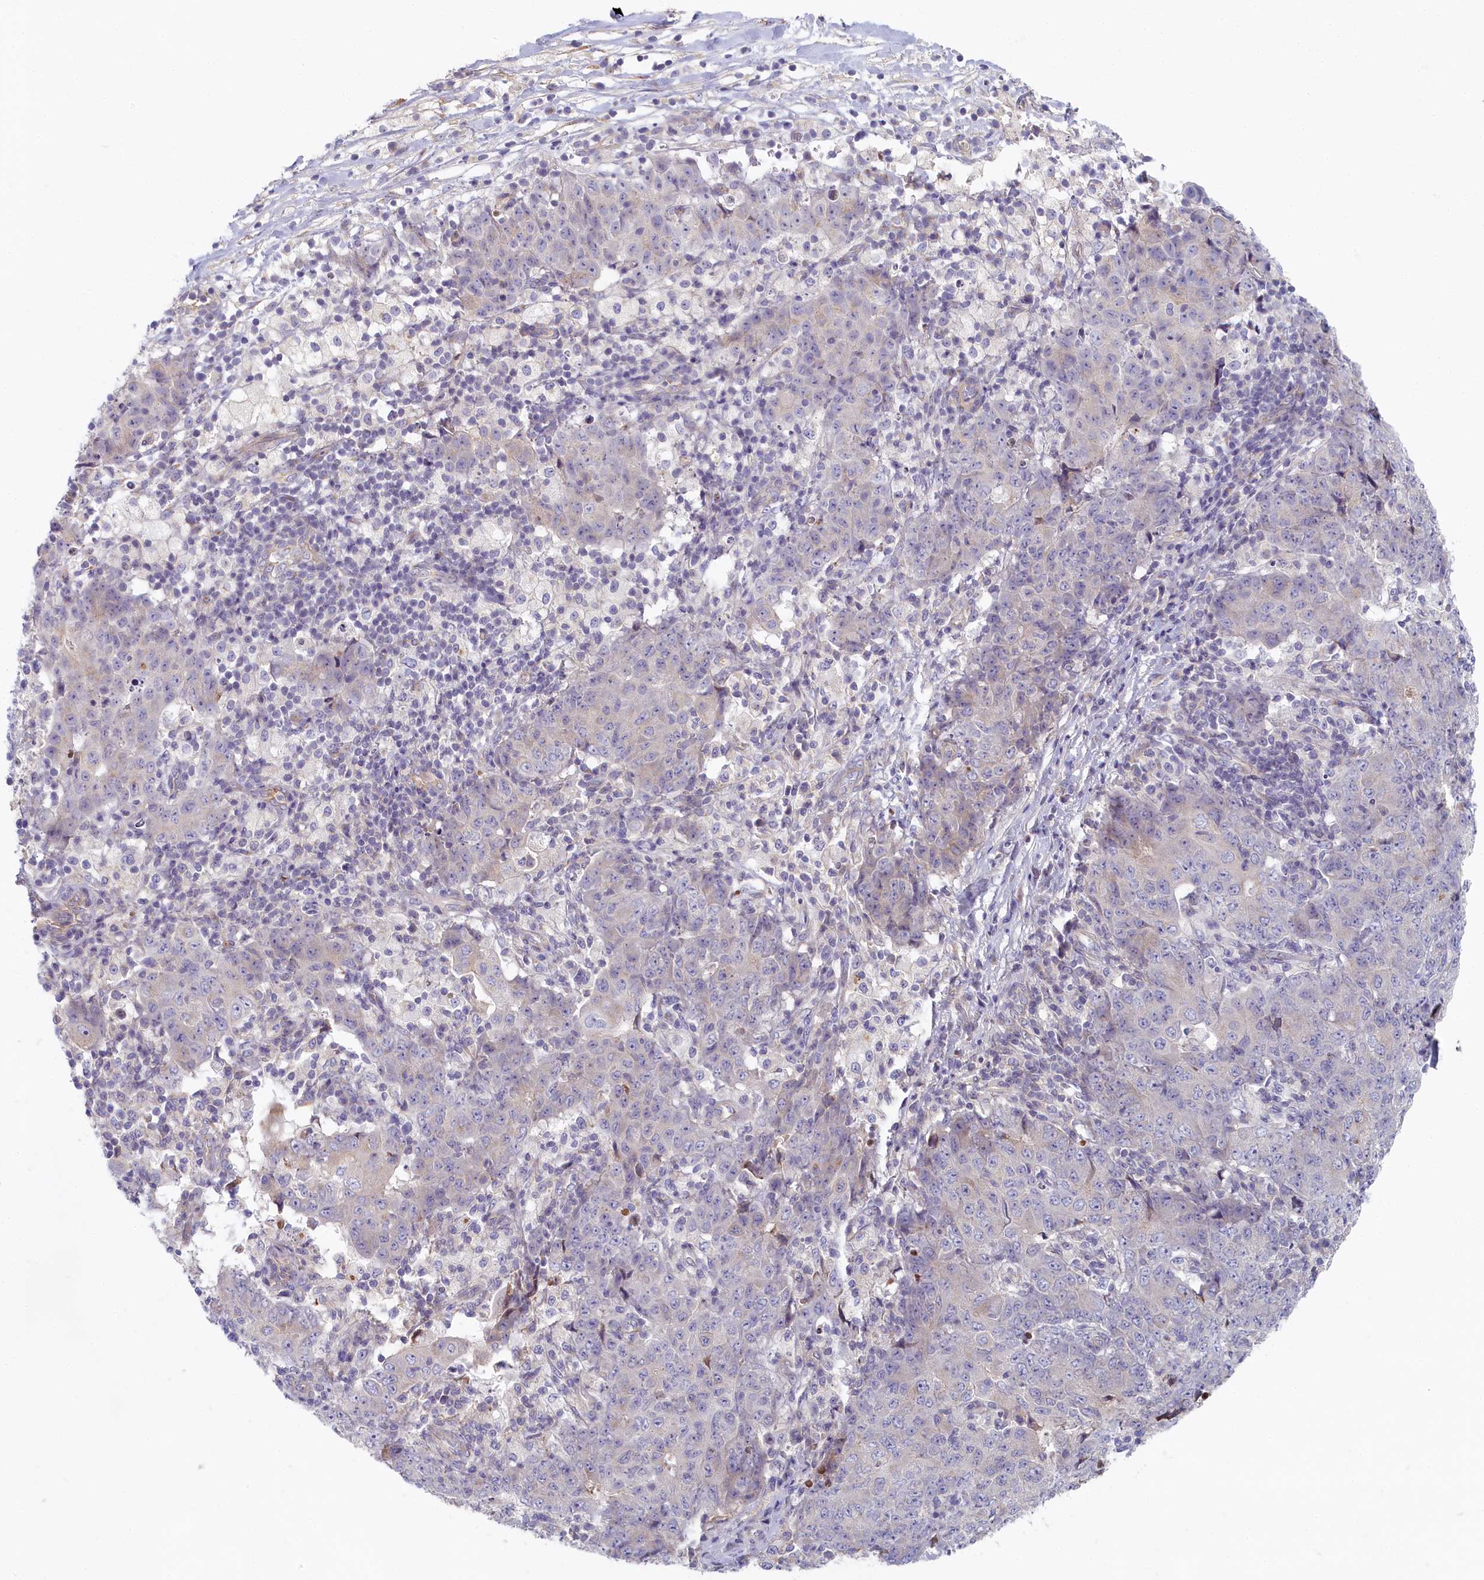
{"staining": {"intensity": "negative", "quantity": "none", "location": "none"}, "tissue": "ovarian cancer", "cell_type": "Tumor cells", "image_type": "cancer", "snomed": [{"axis": "morphology", "description": "Carcinoma, endometroid"}, {"axis": "topography", "description": "Ovary"}], "caption": "Immunohistochemistry (IHC) of human ovarian cancer (endometroid carcinoma) reveals no staining in tumor cells.", "gene": "STX16", "patient": {"sex": "female", "age": 42}}